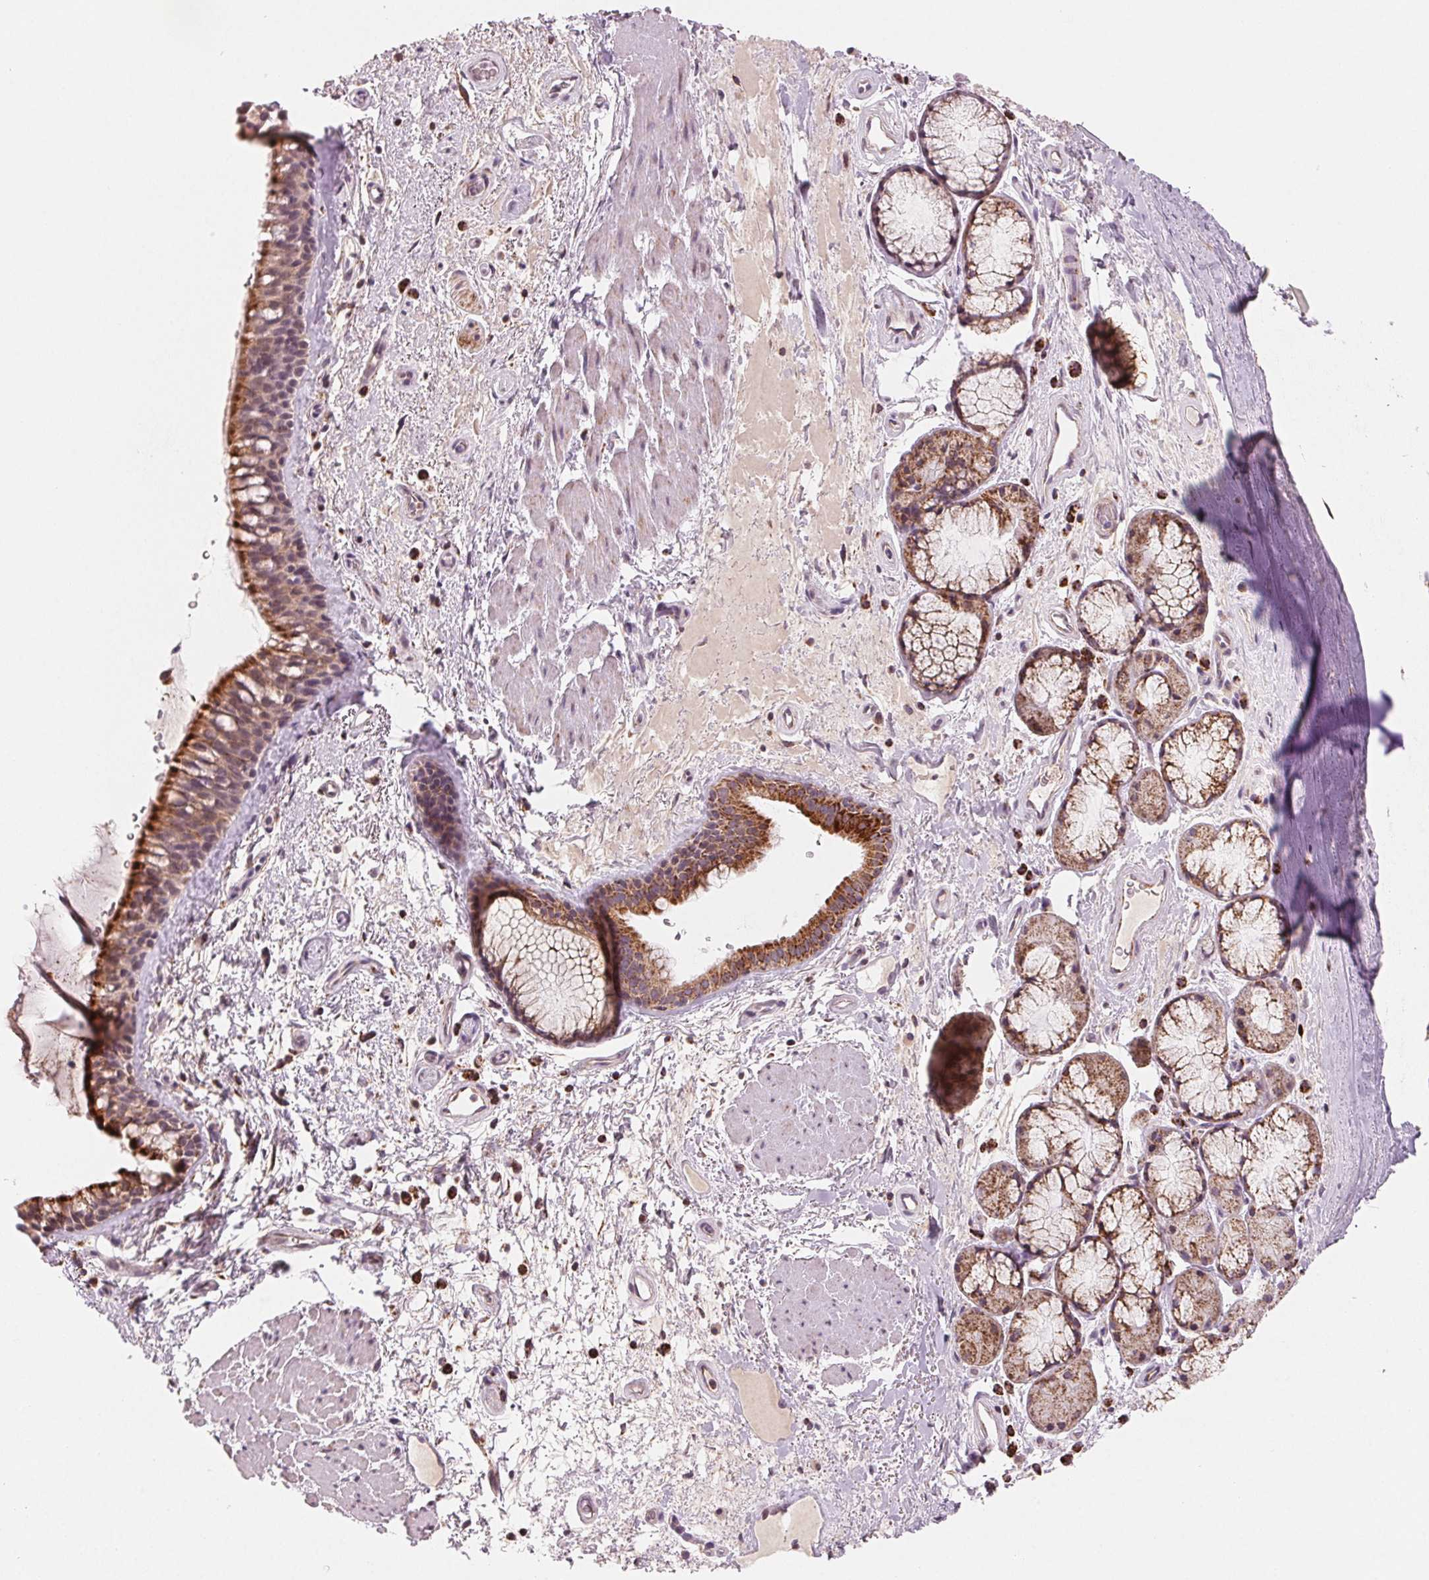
{"staining": {"intensity": "strong", "quantity": ">75%", "location": "cytoplasmic/membranous"}, "tissue": "bronchus", "cell_type": "Respiratory epithelial cells", "image_type": "normal", "snomed": [{"axis": "morphology", "description": "Normal tissue, NOS"}, {"axis": "topography", "description": "Bronchus"}], "caption": "A high-resolution micrograph shows immunohistochemistry (IHC) staining of benign bronchus, which demonstrates strong cytoplasmic/membranous expression in approximately >75% of respiratory epithelial cells.", "gene": "HINT2", "patient": {"sex": "male", "age": 48}}